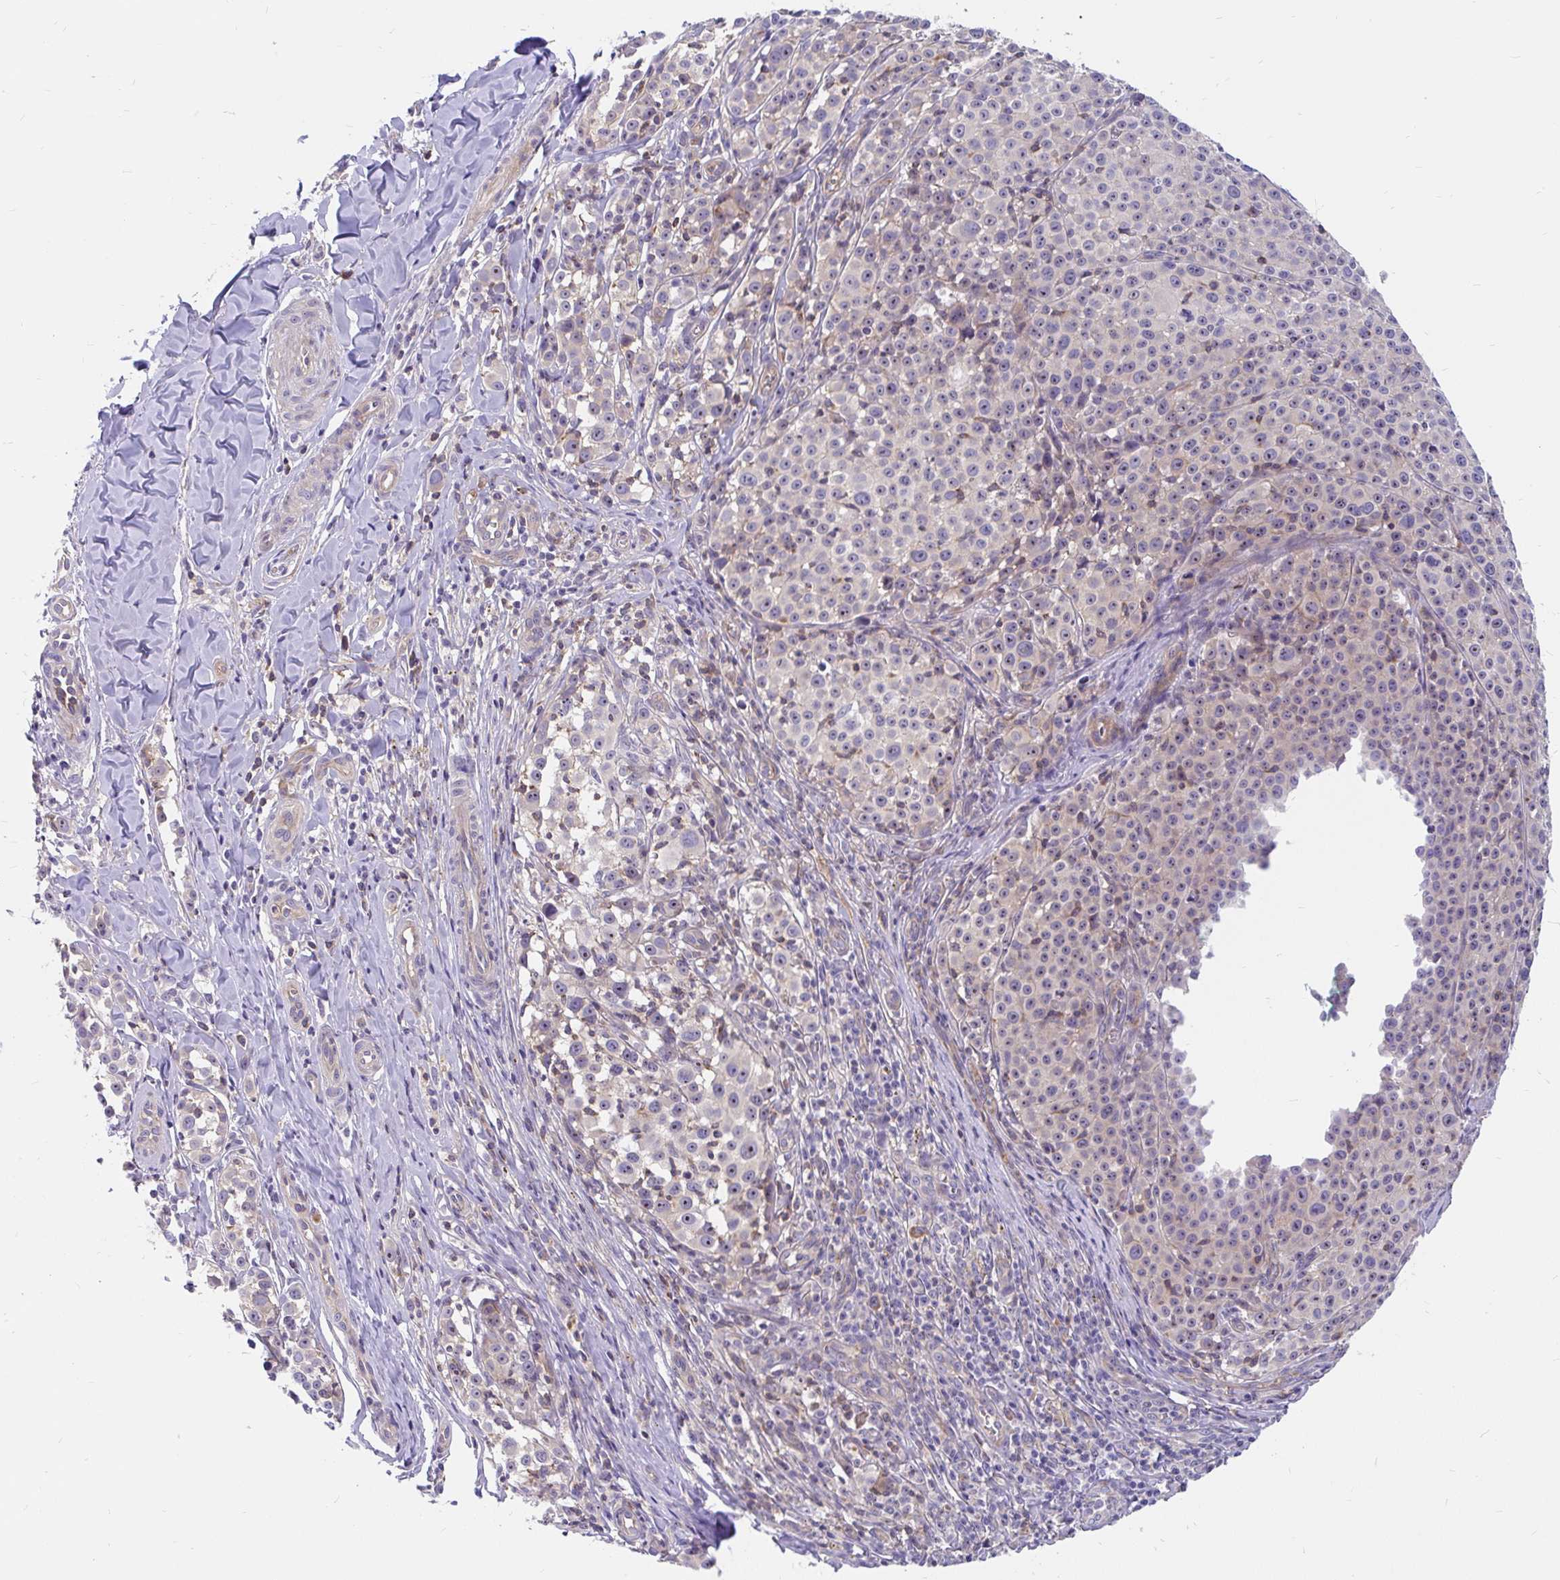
{"staining": {"intensity": "negative", "quantity": "none", "location": "none"}, "tissue": "melanoma", "cell_type": "Tumor cells", "image_type": "cancer", "snomed": [{"axis": "morphology", "description": "Malignant melanoma, NOS"}, {"axis": "topography", "description": "Skin"}], "caption": "Immunohistochemical staining of human melanoma shows no significant positivity in tumor cells.", "gene": "LRRC26", "patient": {"sex": "female", "age": 35}}